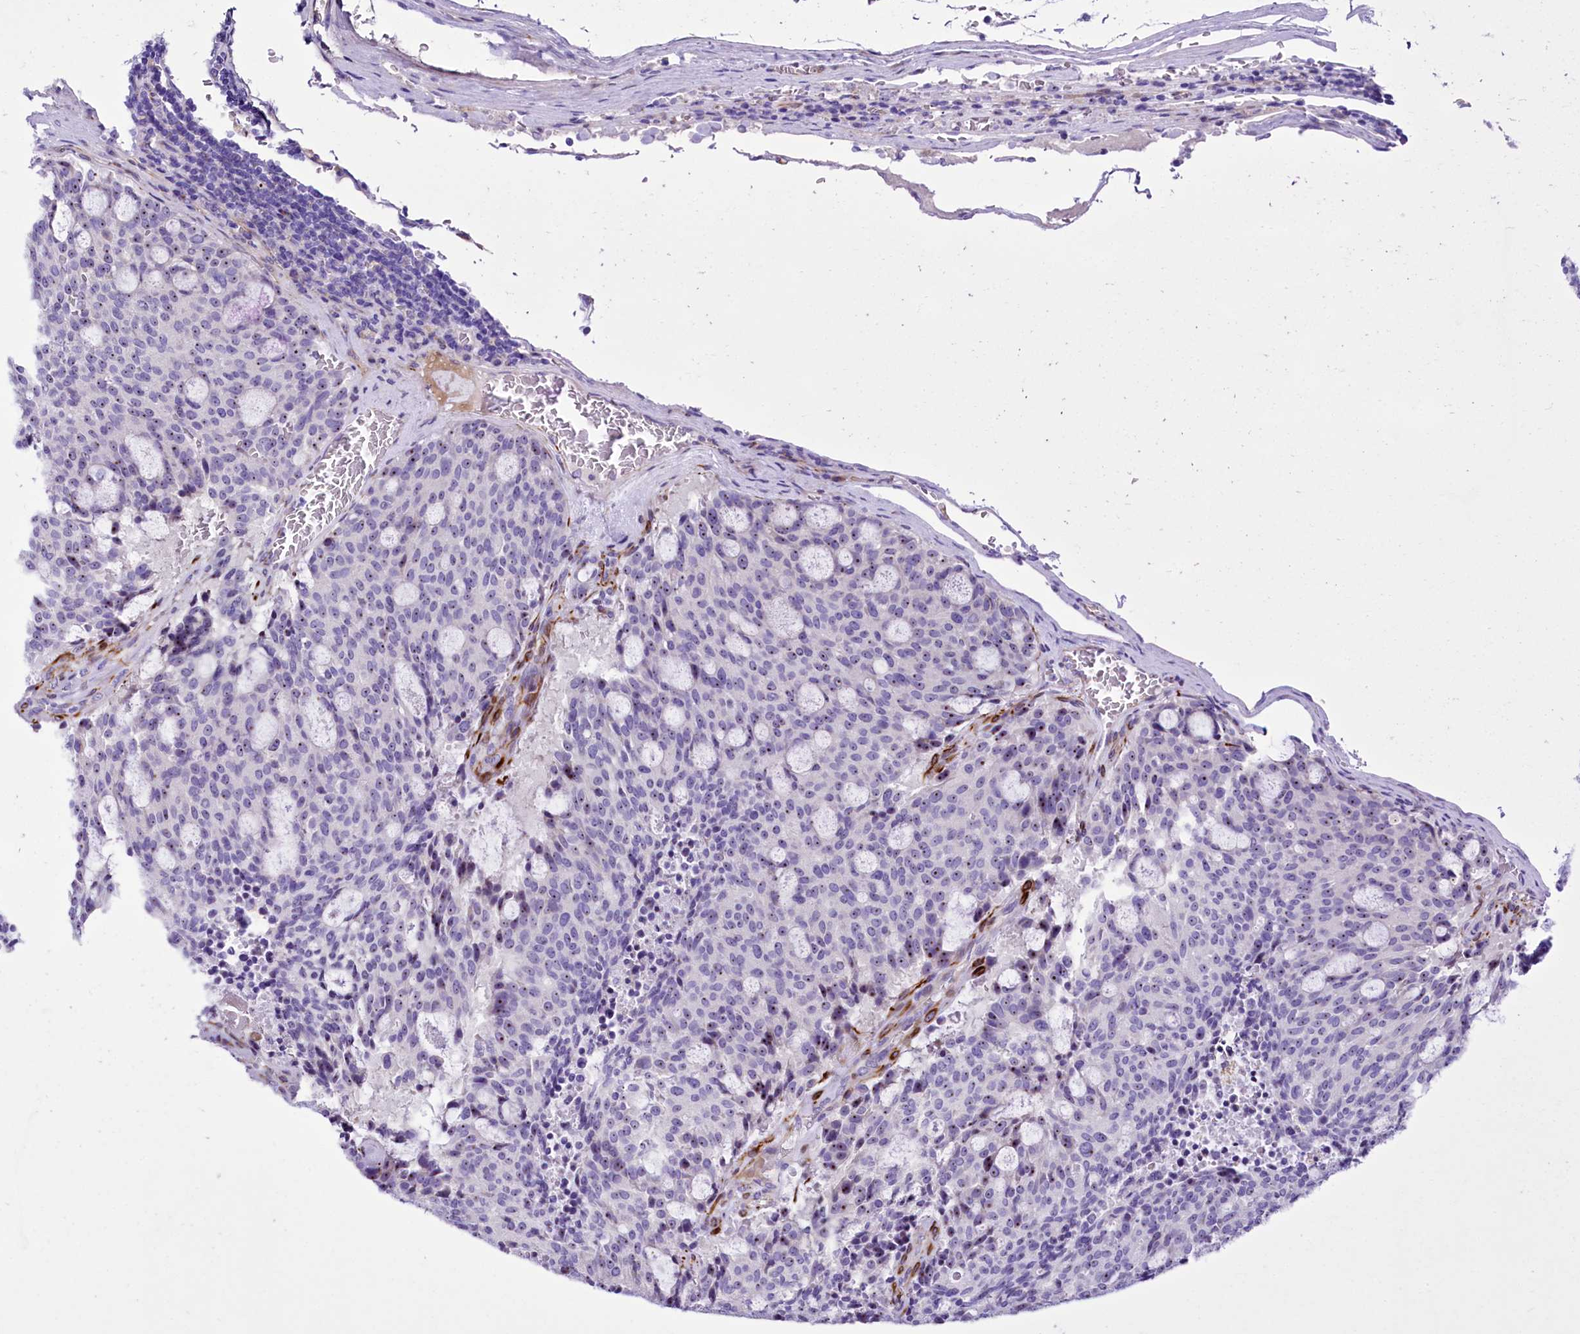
{"staining": {"intensity": "negative", "quantity": "none", "location": "none"}, "tissue": "carcinoid", "cell_type": "Tumor cells", "image_type": "cancer", "snomed": [{"axis": "morphology", "description": "Carcinoid, malignant, NOS"}, {"axis": "topography", "description": "Pancreas"}], "caption": "DAB immunohistochemical staining of human carcinoid displays no significant expression in tumor cells.", "gene": "SH3TC2", "patient": {"sex": "female", "age": 54}}